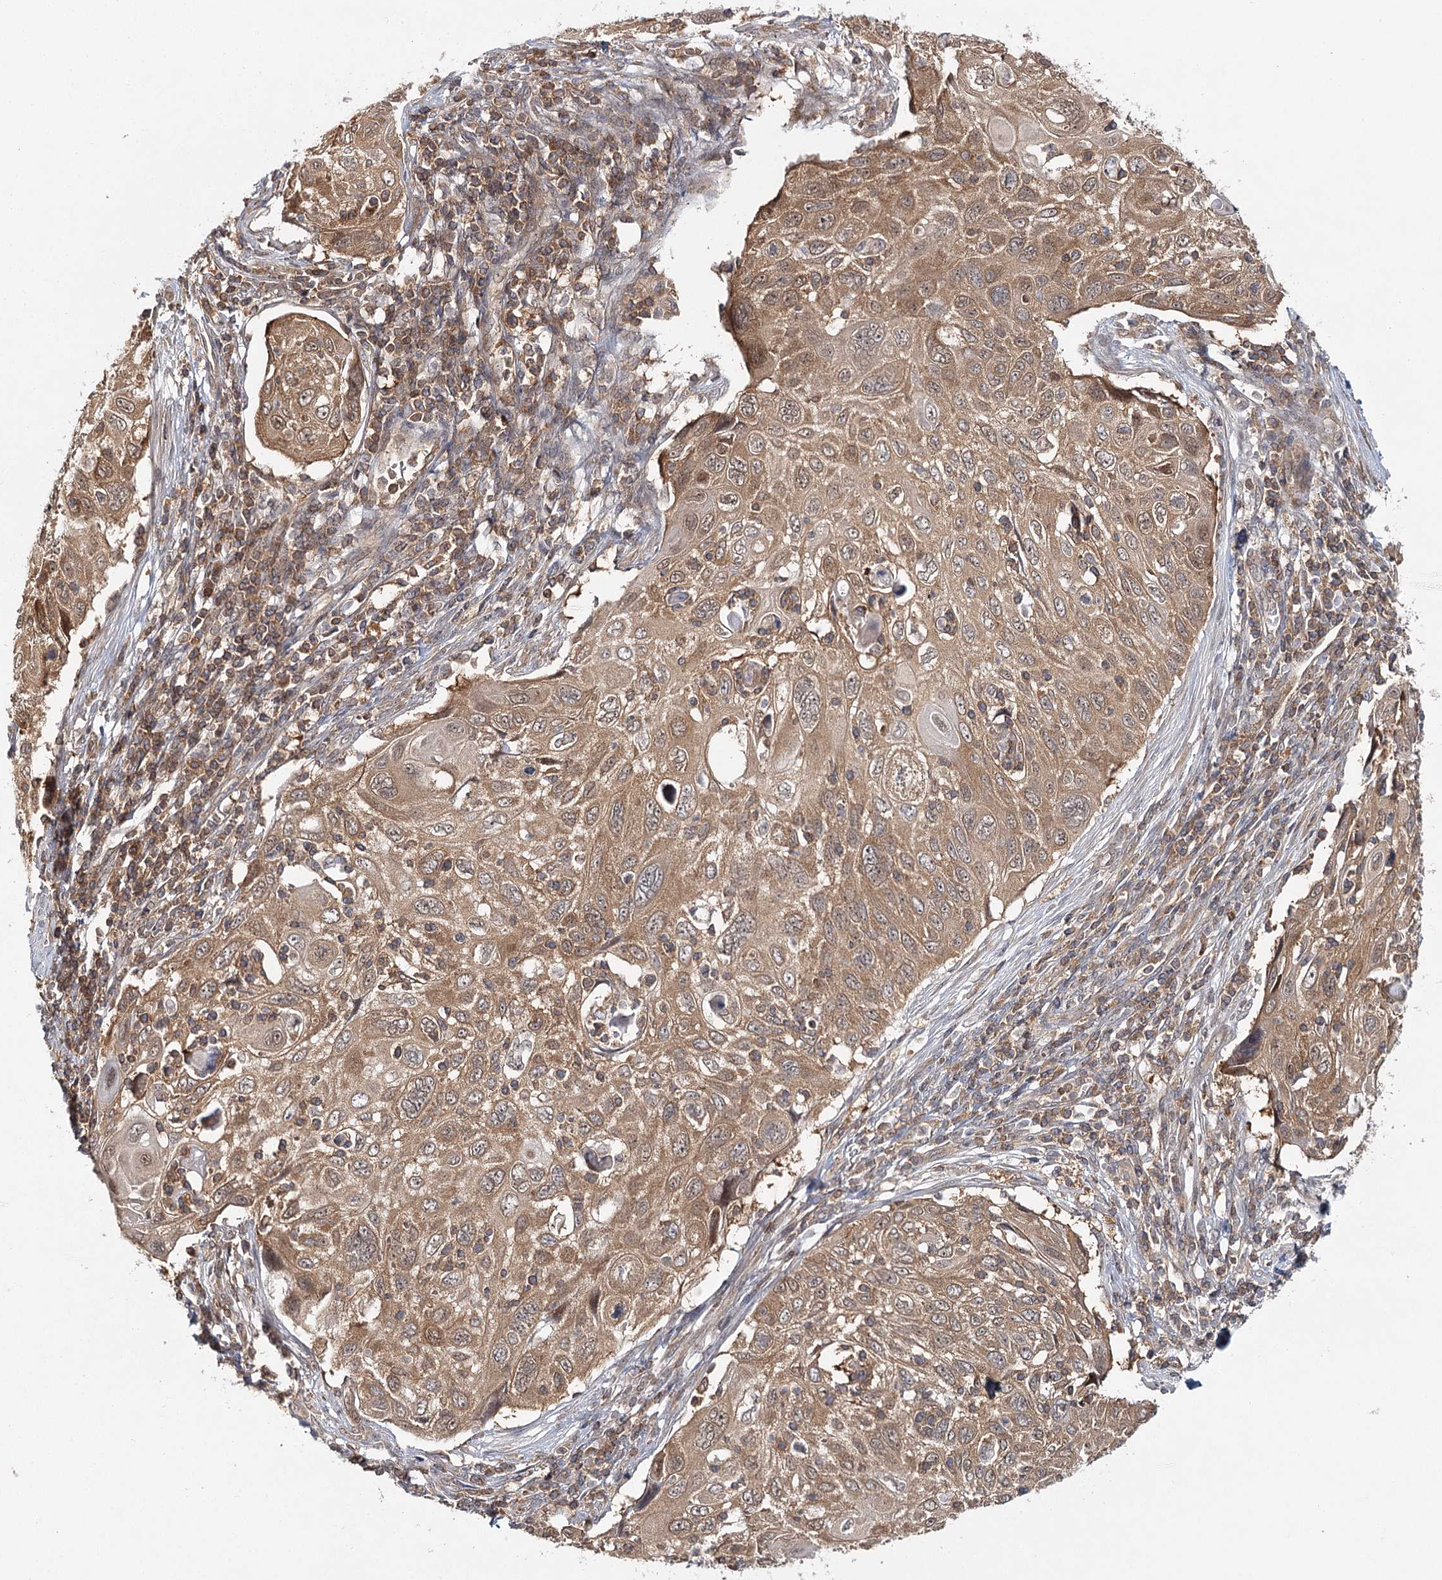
{"staining": {"intensity": "moderate", "quantity": ">75%", "location": "cytoplasmic/membranous"}, "tissue": "cervical cancer", "cell_type": "Tumor cells", "image_type": "cancer", "snomed": [{"axis": "morphology", "description": "Squamous cell carcinoma, NOS"}, {"axis": "topography", "description": "Cervix"}], "caption": "IHC (DAB) staining of human cervical squamous cell carcinoma shows moderate cytoplasmic/membranous protein positivity in about >75% of tumor cells.", "gene": "FAM120B", "patient": {"sex": "female", "age": 70}}